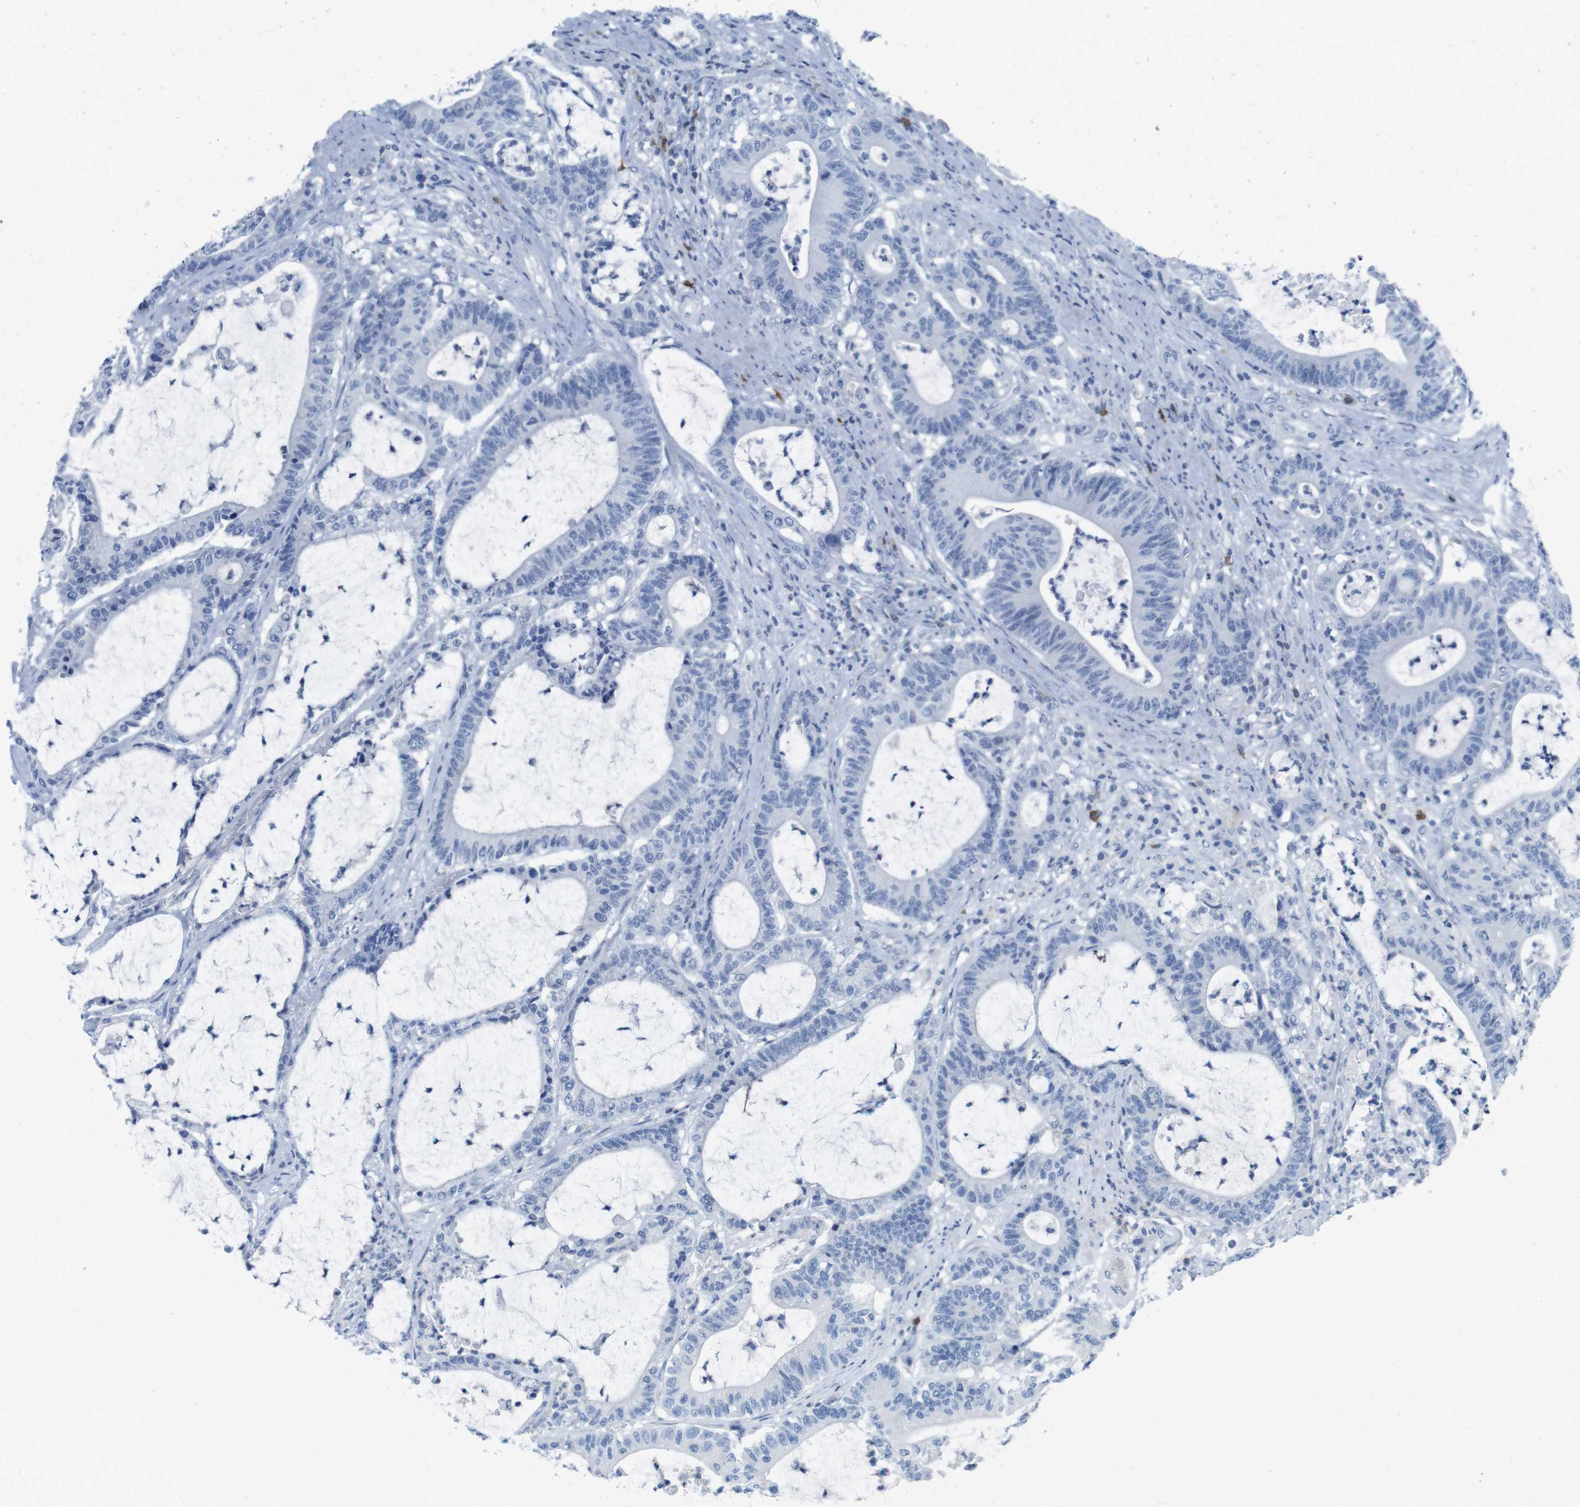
{"staining": {"intensity": "negative", "quantity": "none", "location": "none"}, "tissue": "colorectal cancer", "cell_type": "Tumor cells", "image_type": "cancer", "snomed": [{"axis": "morphology", "description": "Adenocarcinoma, NOS"}, {"axis": "topography", "description": "Colon"}], "caption": "Photomicrograph shows no protein expression in tumor cells of adenocarcinoma (colorectal) tissue. (Immunohistochemistry, brightfield microscopy, high magnification).", "gene": "CD5", "patient": {"sex": "female", "age": 84}}